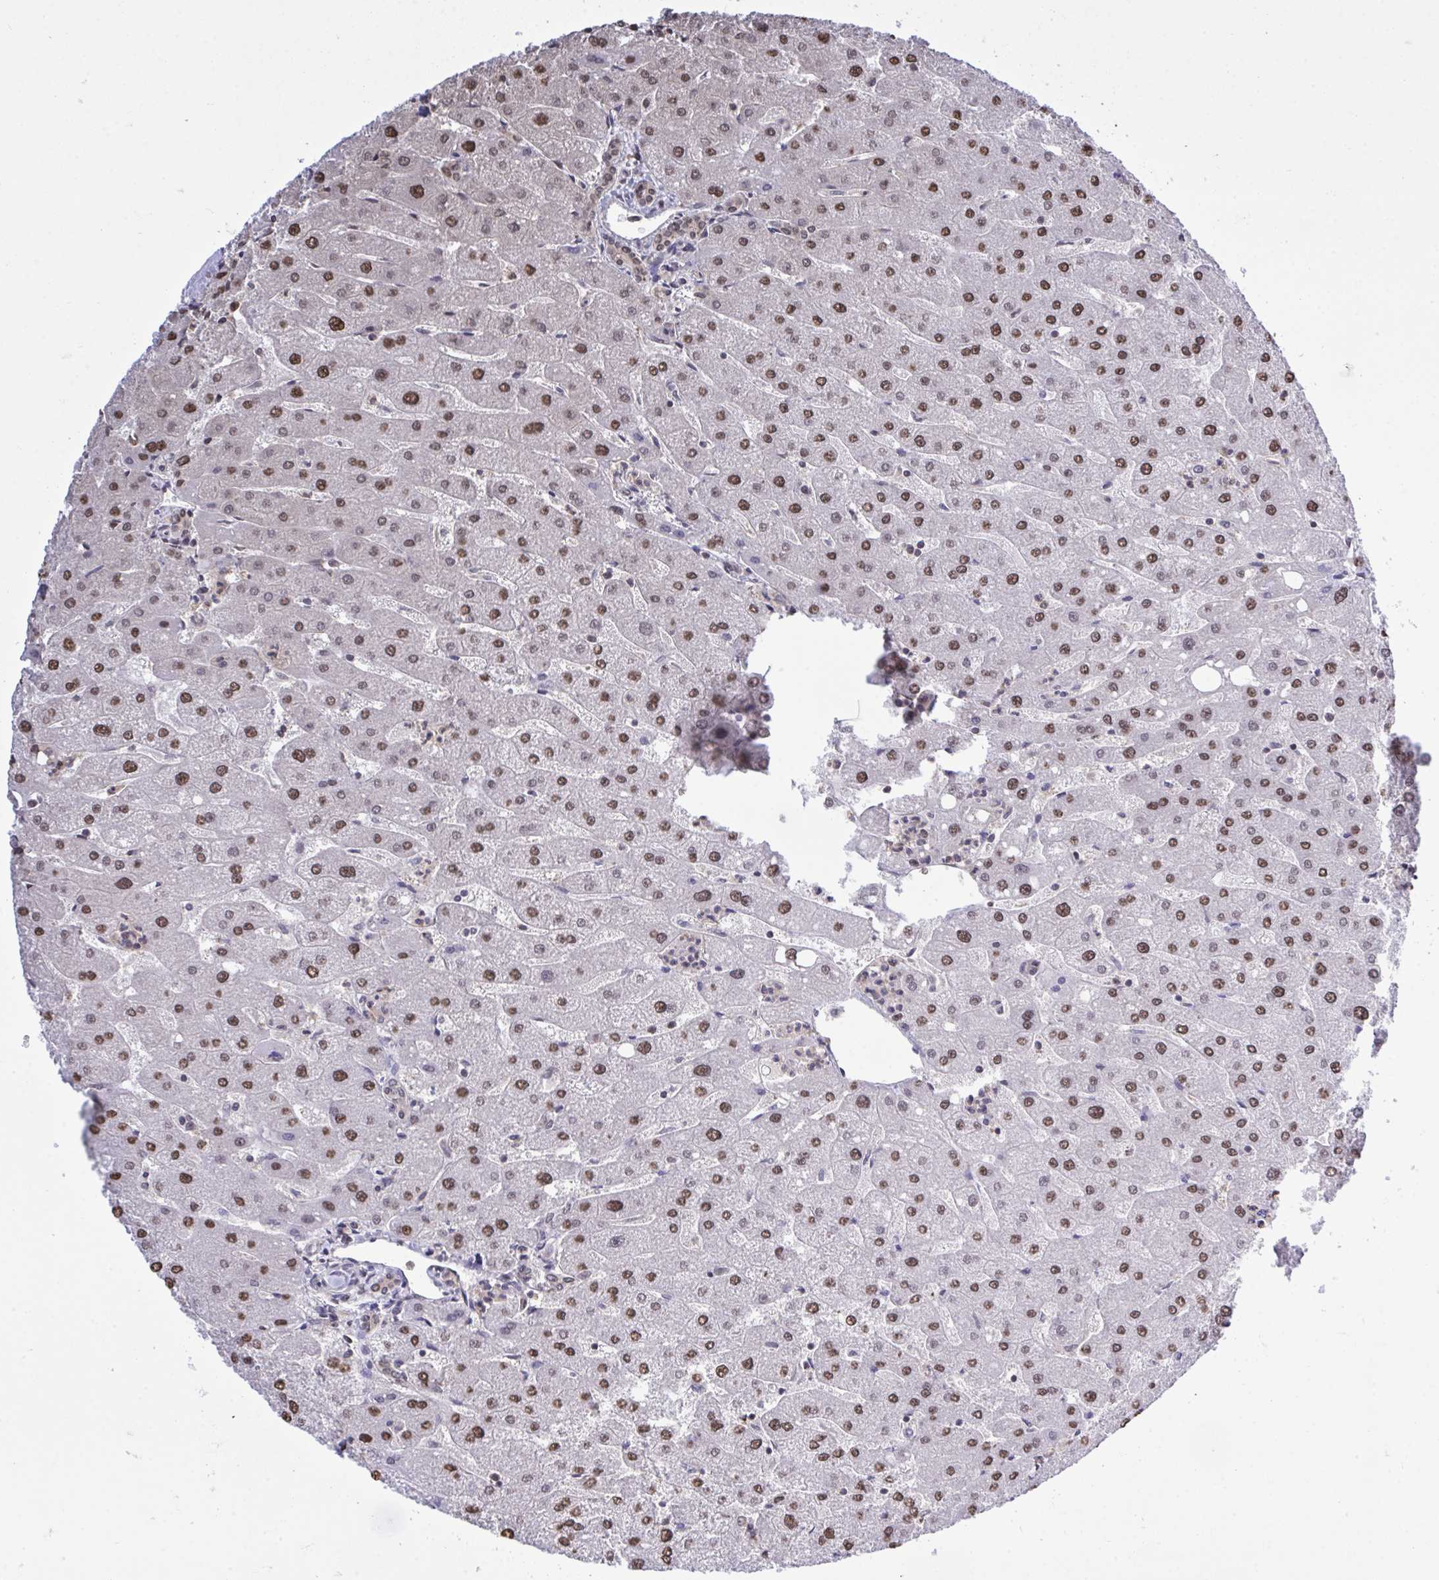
{"staining": {"intensity": "moderate", "quantity": ">75%", "location": "nuclear"}, "tissue": "liver", "cell_type": "Cholangiocytes", "image_type": "normal", "snomed": [{"axis": "morphology", "description": "Normal tissue, NOS"}, {"axis": "topography", "description": "Liver"}], "caption": "IHC staining of benign liver, which demonstrates medium levels of moderate nuclear positivity in approximately >75% of cholangiocytes indicating moderate nuclear protein positivity. The staining was performed using DAB (3,3'-diaminobenzidine) (brown) for protein detection and nuclei were counterstained in hematoxylin (blue).", "gene": "HNRNPDL", "patient": {"sex": "male", "age": 67}}